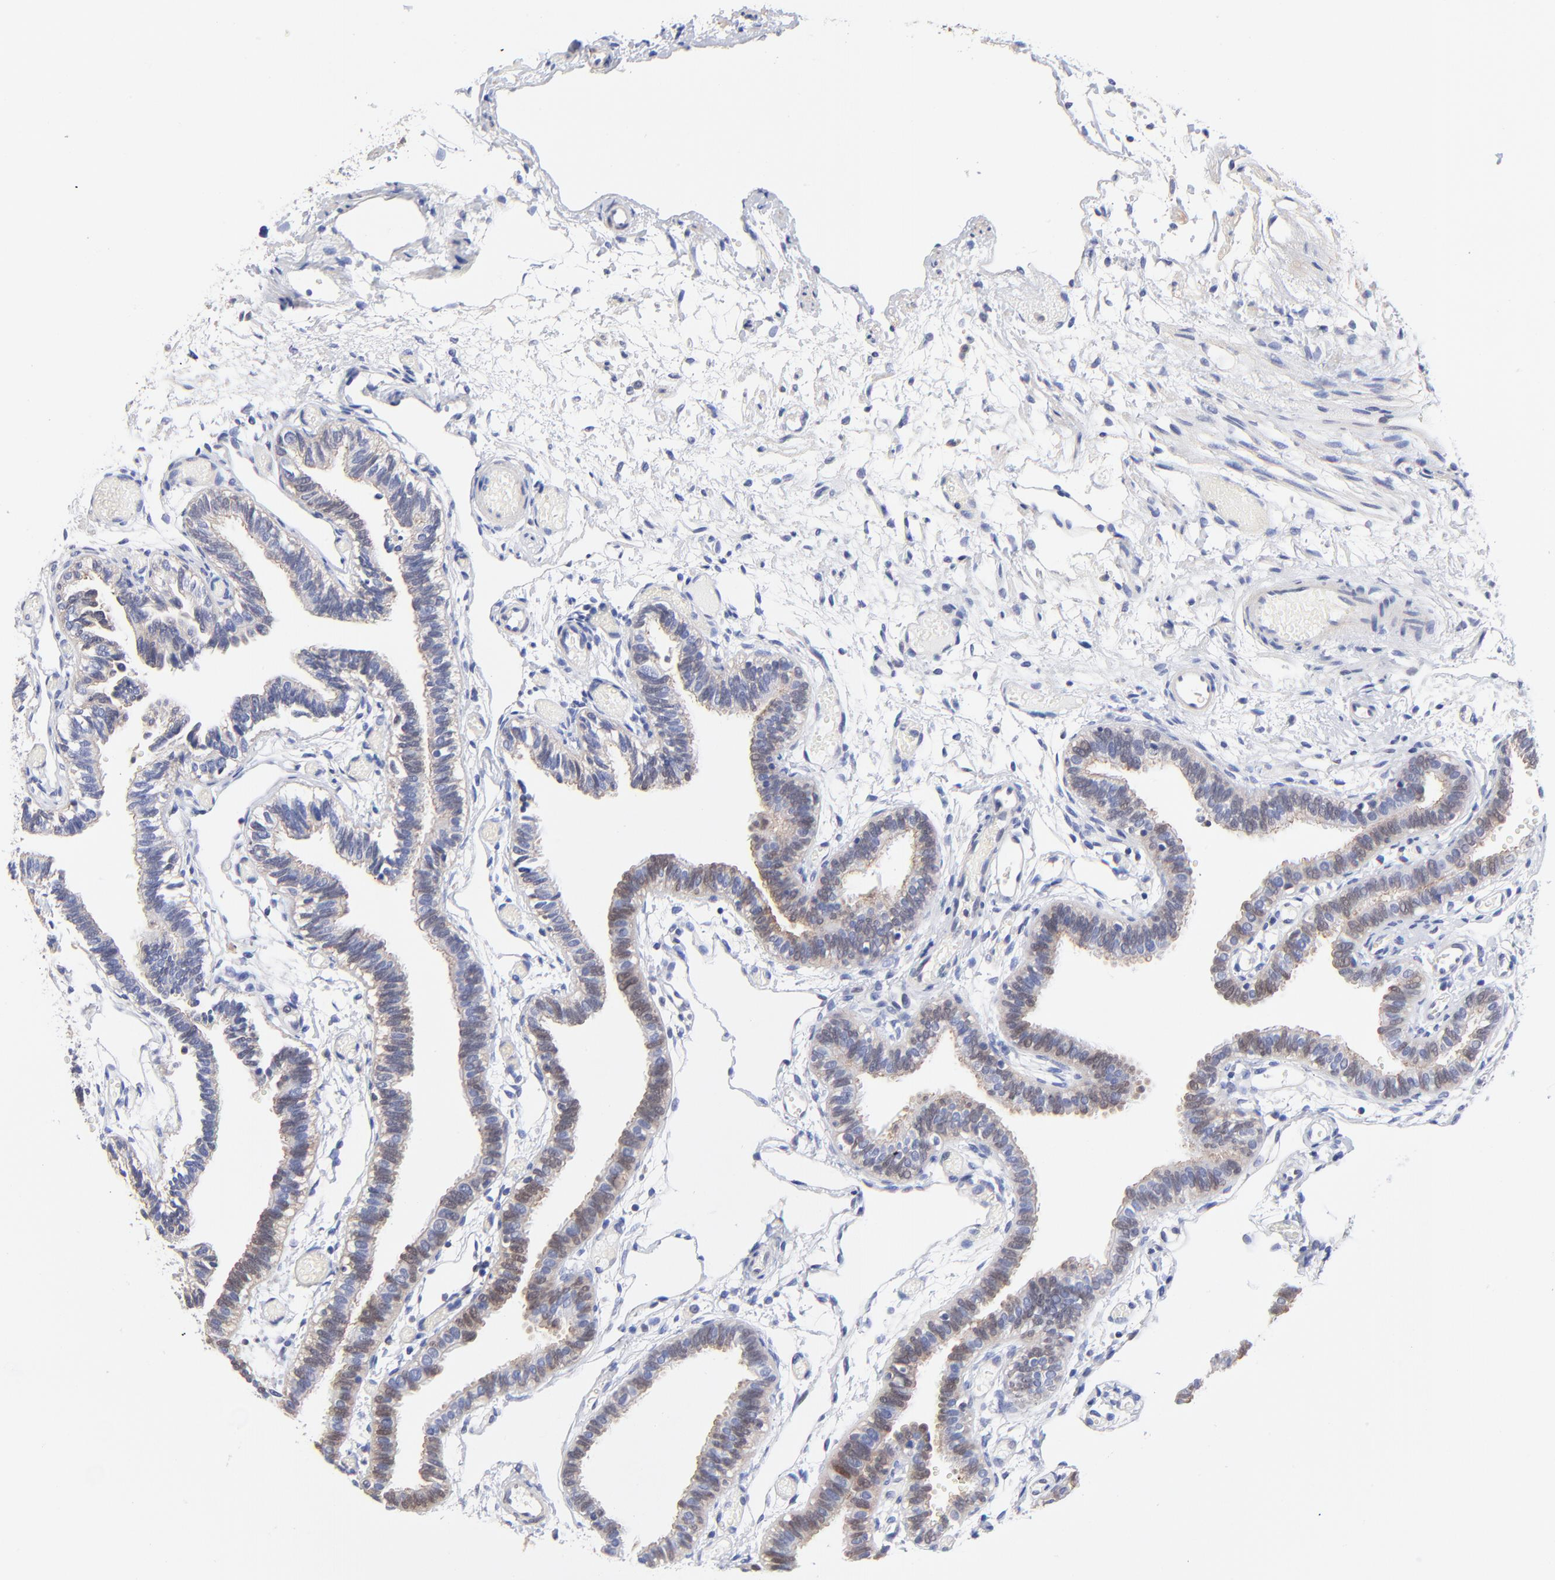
{"staining": {"intensity": "moderate", "quantity": "25%-75%", "location": "cytoplasmic/membranous,nuclear"}, "tissue": "fallopian tube", "cell_type": "Glandular cells", "image_type": "normal", "snomed": [{"axis": "morphology", "description": "Normal tissue, NOS"}, {"axis": "topography", "description": "Fallopian tube"}], "caption": "Brown immunohistochemical staining in benign fallopian tube displays moderate cytoplasmic/membranous,nuclear expression in about 25%-75% of glandular cells. (Brightfield microscopy of DAB IHC at high magnification).", "gene": "DCTPP1", "patient": {"sex": "female", "age": 29}}